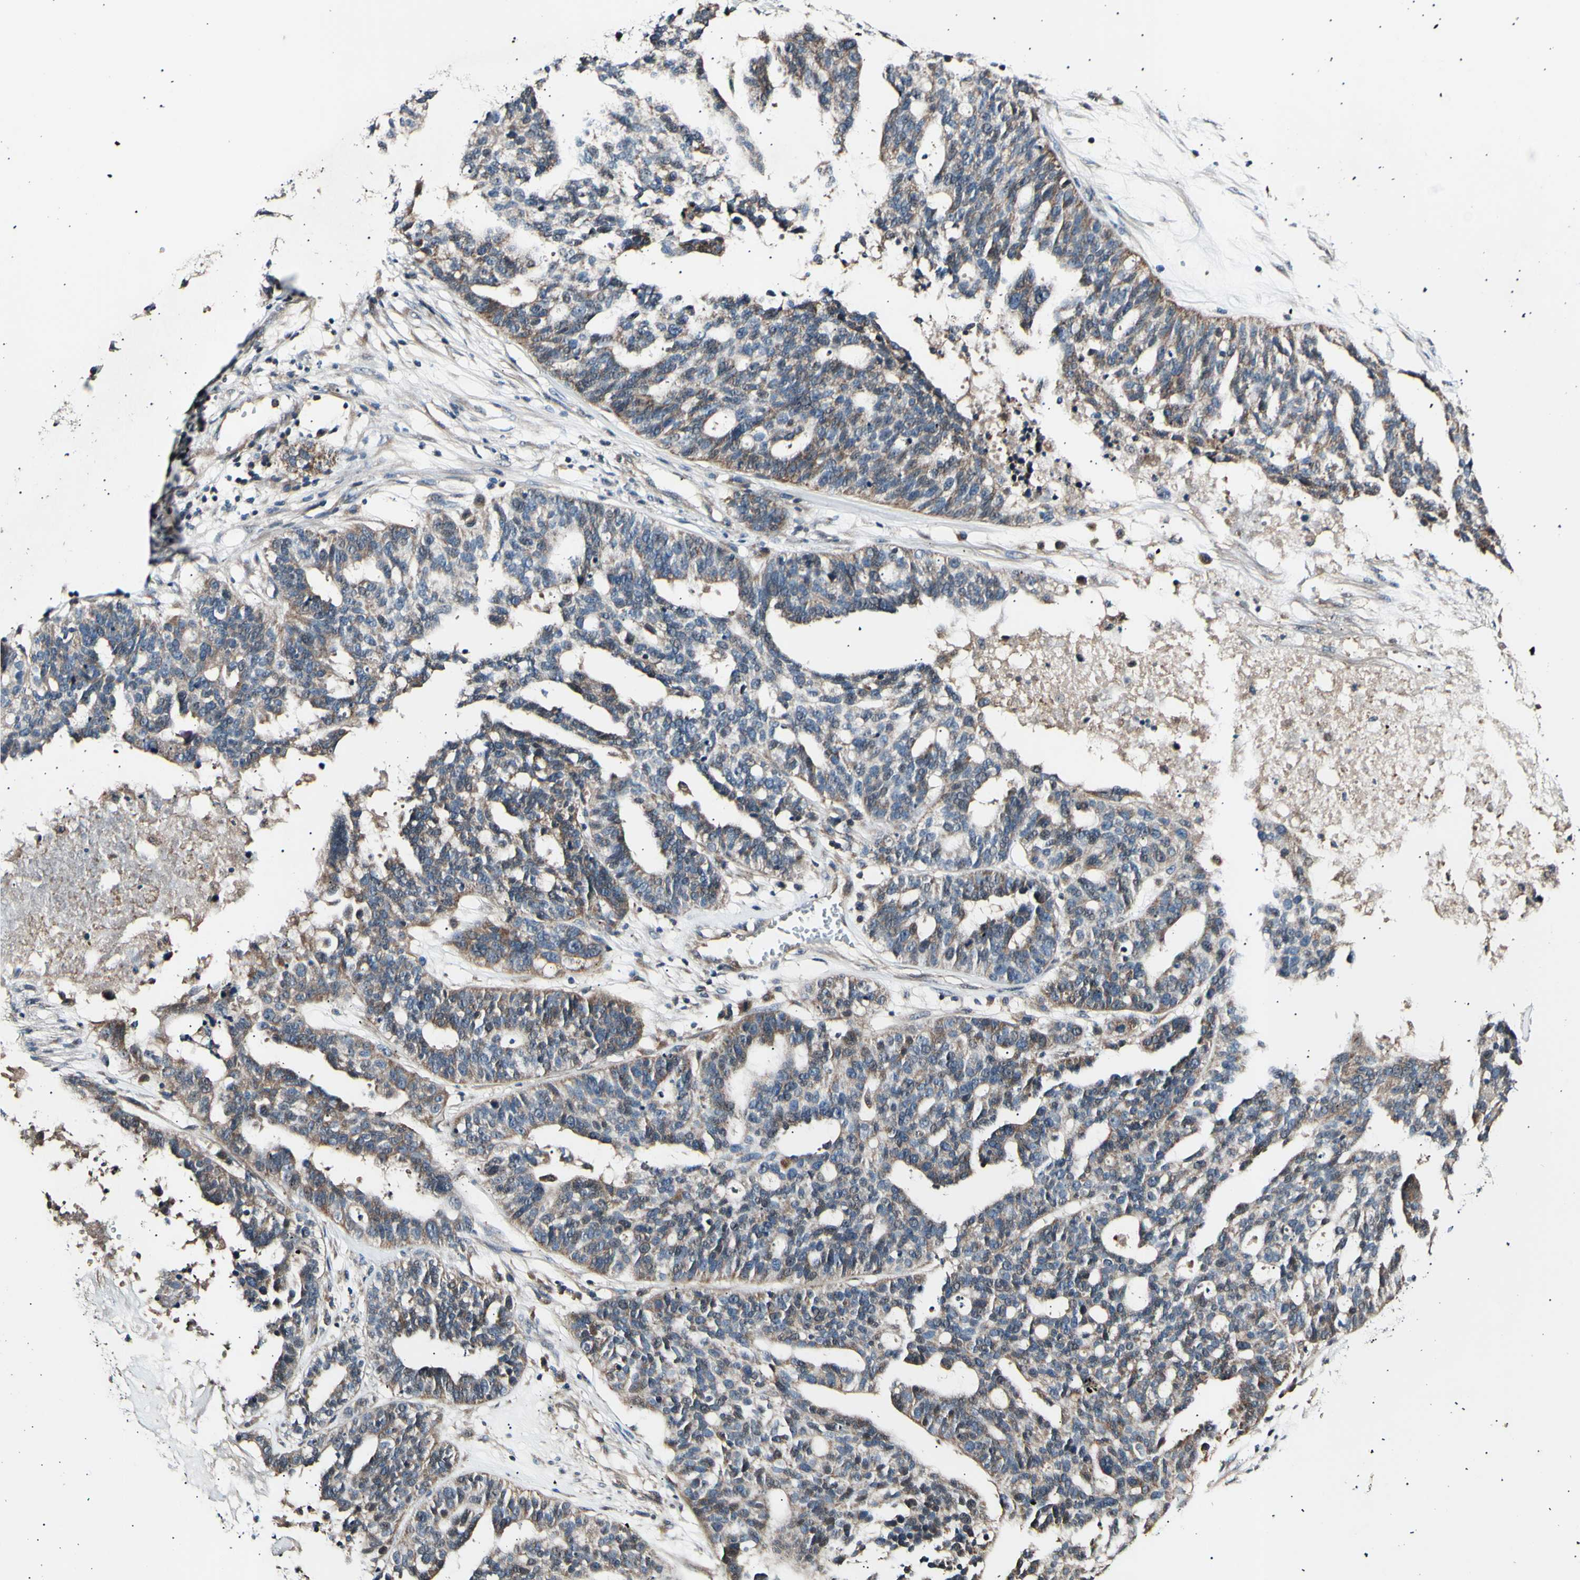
{"staining": {"intensity": "weak", "quantity": ">75%", "location": "cytoplasmic/membranous"}, "tissue": "ovarian cancer", "cell_type": "Tumor cells", "image_type": "cancer", "snomed": [{"axis": "morphology", "description": "Cystadenocarcinoma, serous, NOS"}, {"axis": "topography", "description": "Ovary"}], "caption": "Ovarian cancer stained with IHC demonstrates weak cytoplasmic/membranous staining in about >75% of tumor cells.", "gene": "ITGA6", "patient": {"sex": "female", "age": 59}}